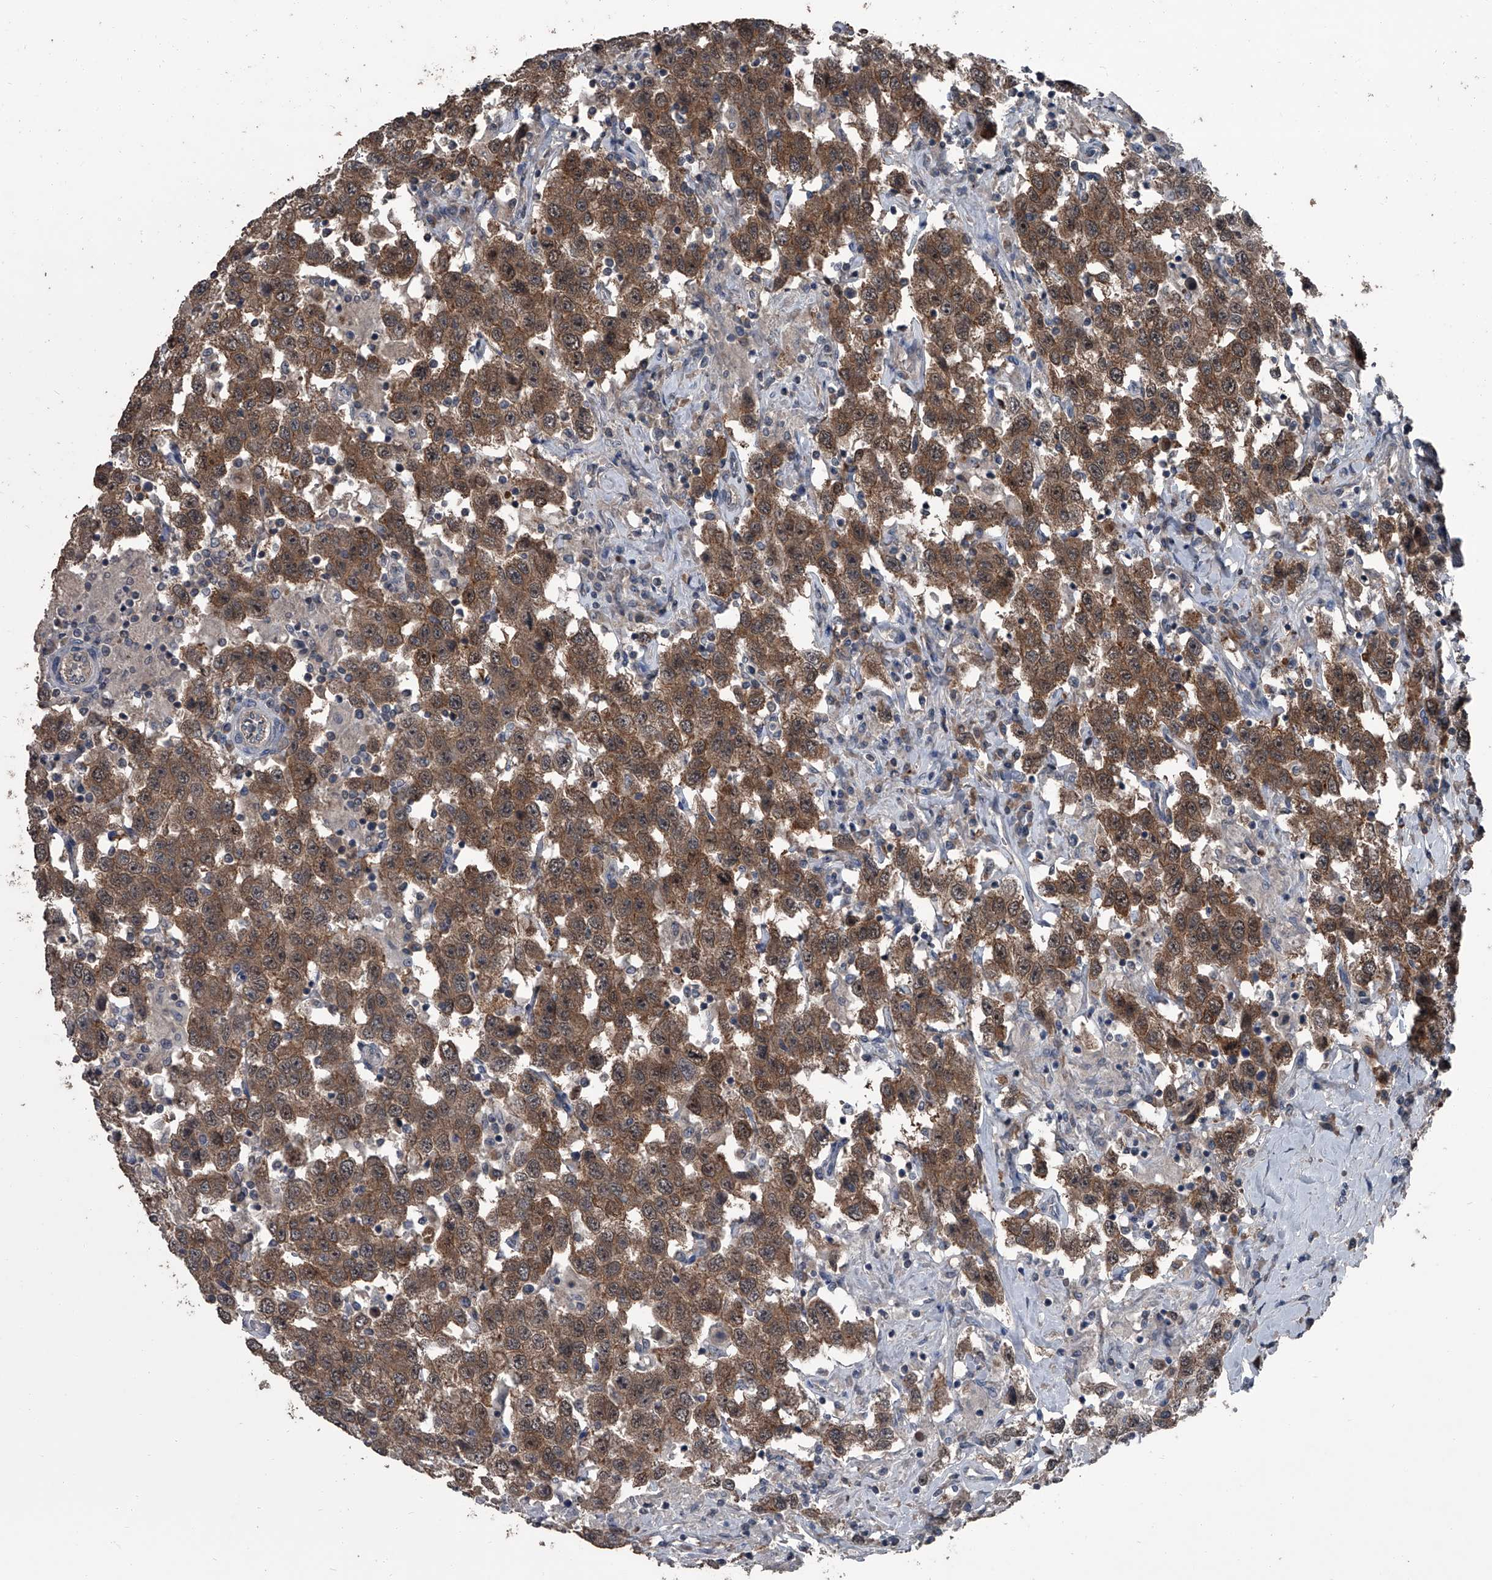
{"staining": {"intensity": "moderate", "quantity": ">75%", "location": "cytoplasmic/membranous"}, "tissue": "testis cancer", "cell_type": "Tumor cells", "image_type": "cancer", "snomed": [{"axis": "morphology", "description": "Seminoma, NOS"}, {"axis": "topography", "description": "Testis"}], "caption": "Testis cancer (seminoma) stained for a protein reveals moderate cytoplasmic/membranous positivity in tumor cells.", "gene": "OARD1", "patient": {"sex": "male", "age": 41}}